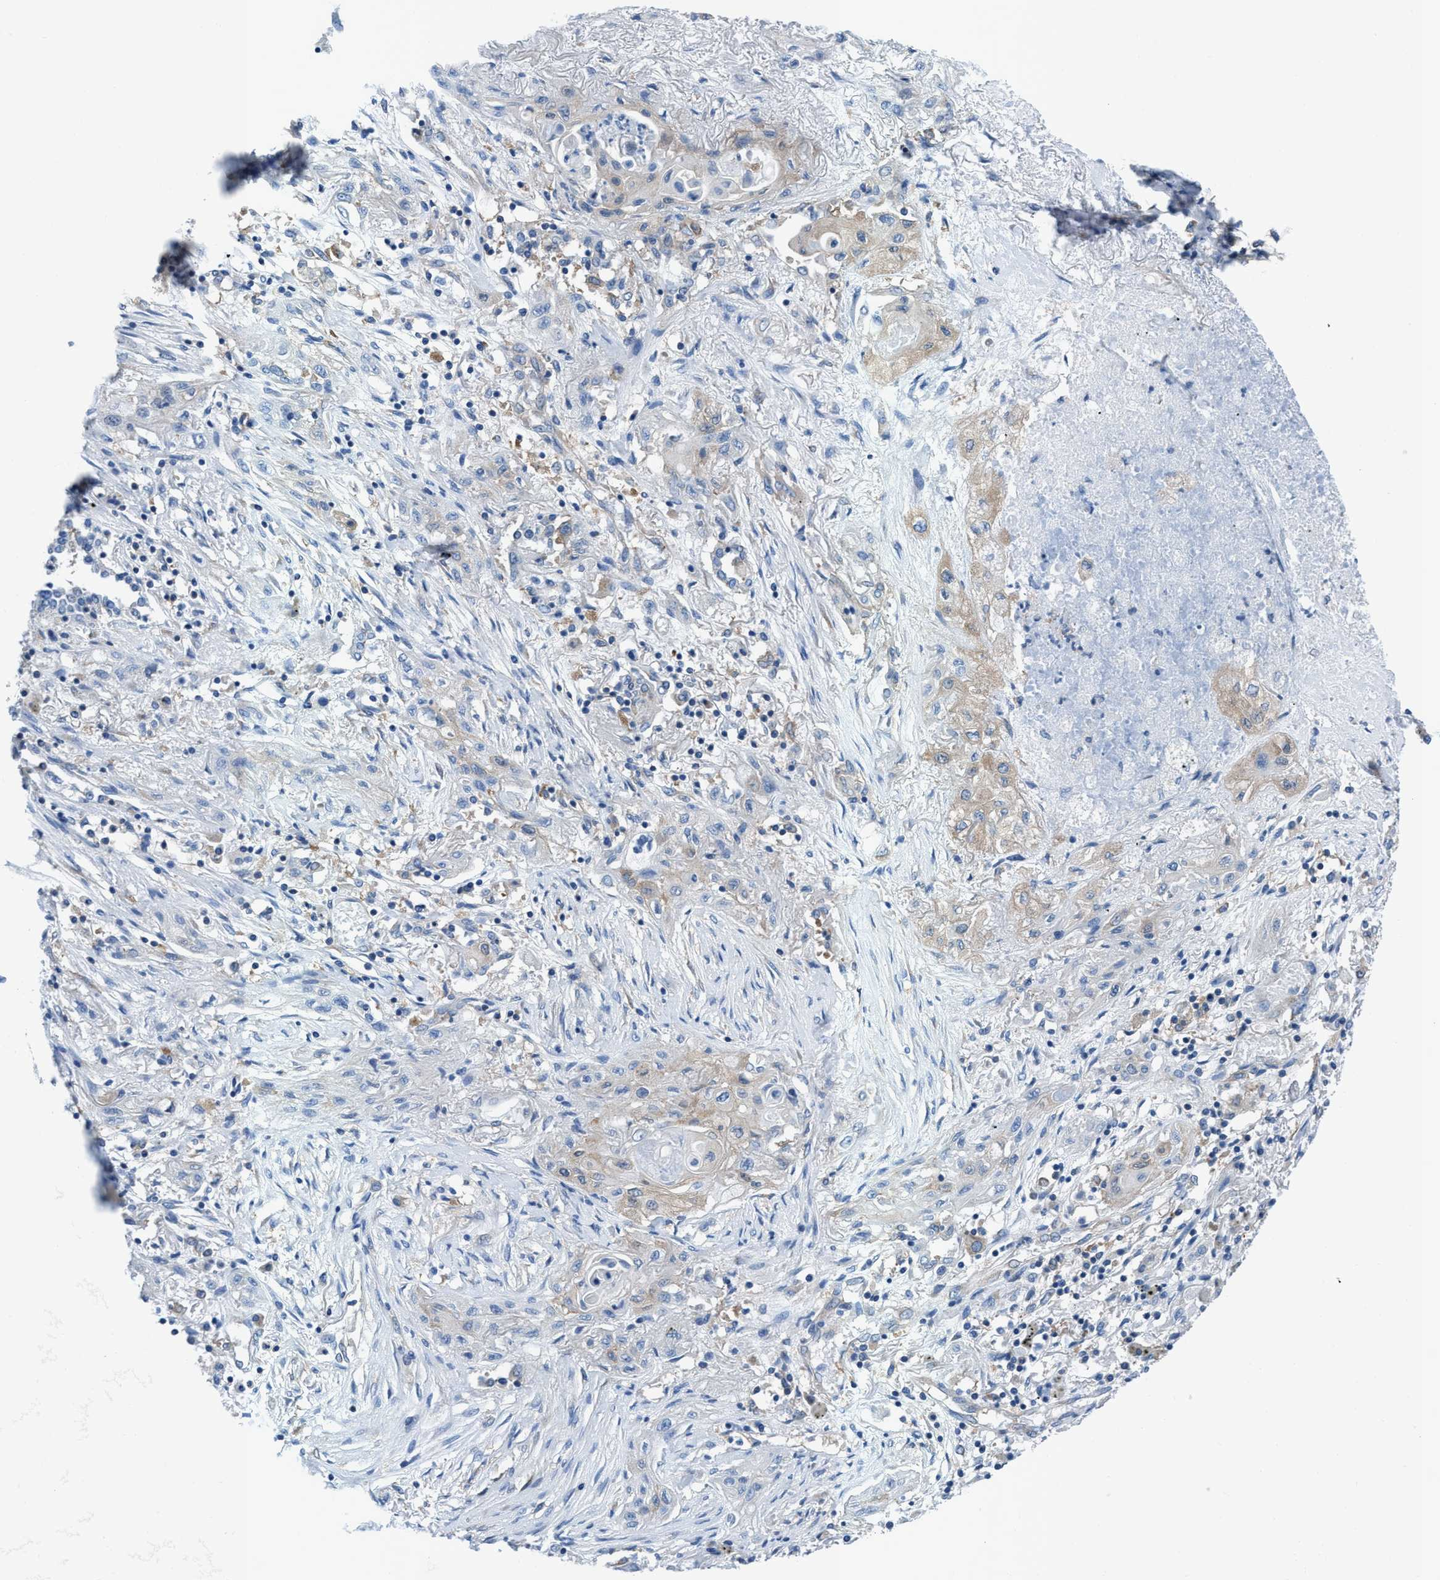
{"staining": {"intensity": "weak", "quantity": "<25%", "location": "cytoplasmic/membranous"}, "tissue": "lung cancer", "cell_type": "Tumor cells", "image_type": "cancer", "snomed": [{"axis": "morphology", "description": "Squamous cell carcinoma, NOS"}, {"axis": "topography", "description": "Lung"}], "caption": "High power microscopy micrograph of an IHC micrograph of squamous cell carcinoma (lung), revealing no significant expression in tumor cells.", "gene": "NMT1", "patient": {"sex": "female", "age": 47}}